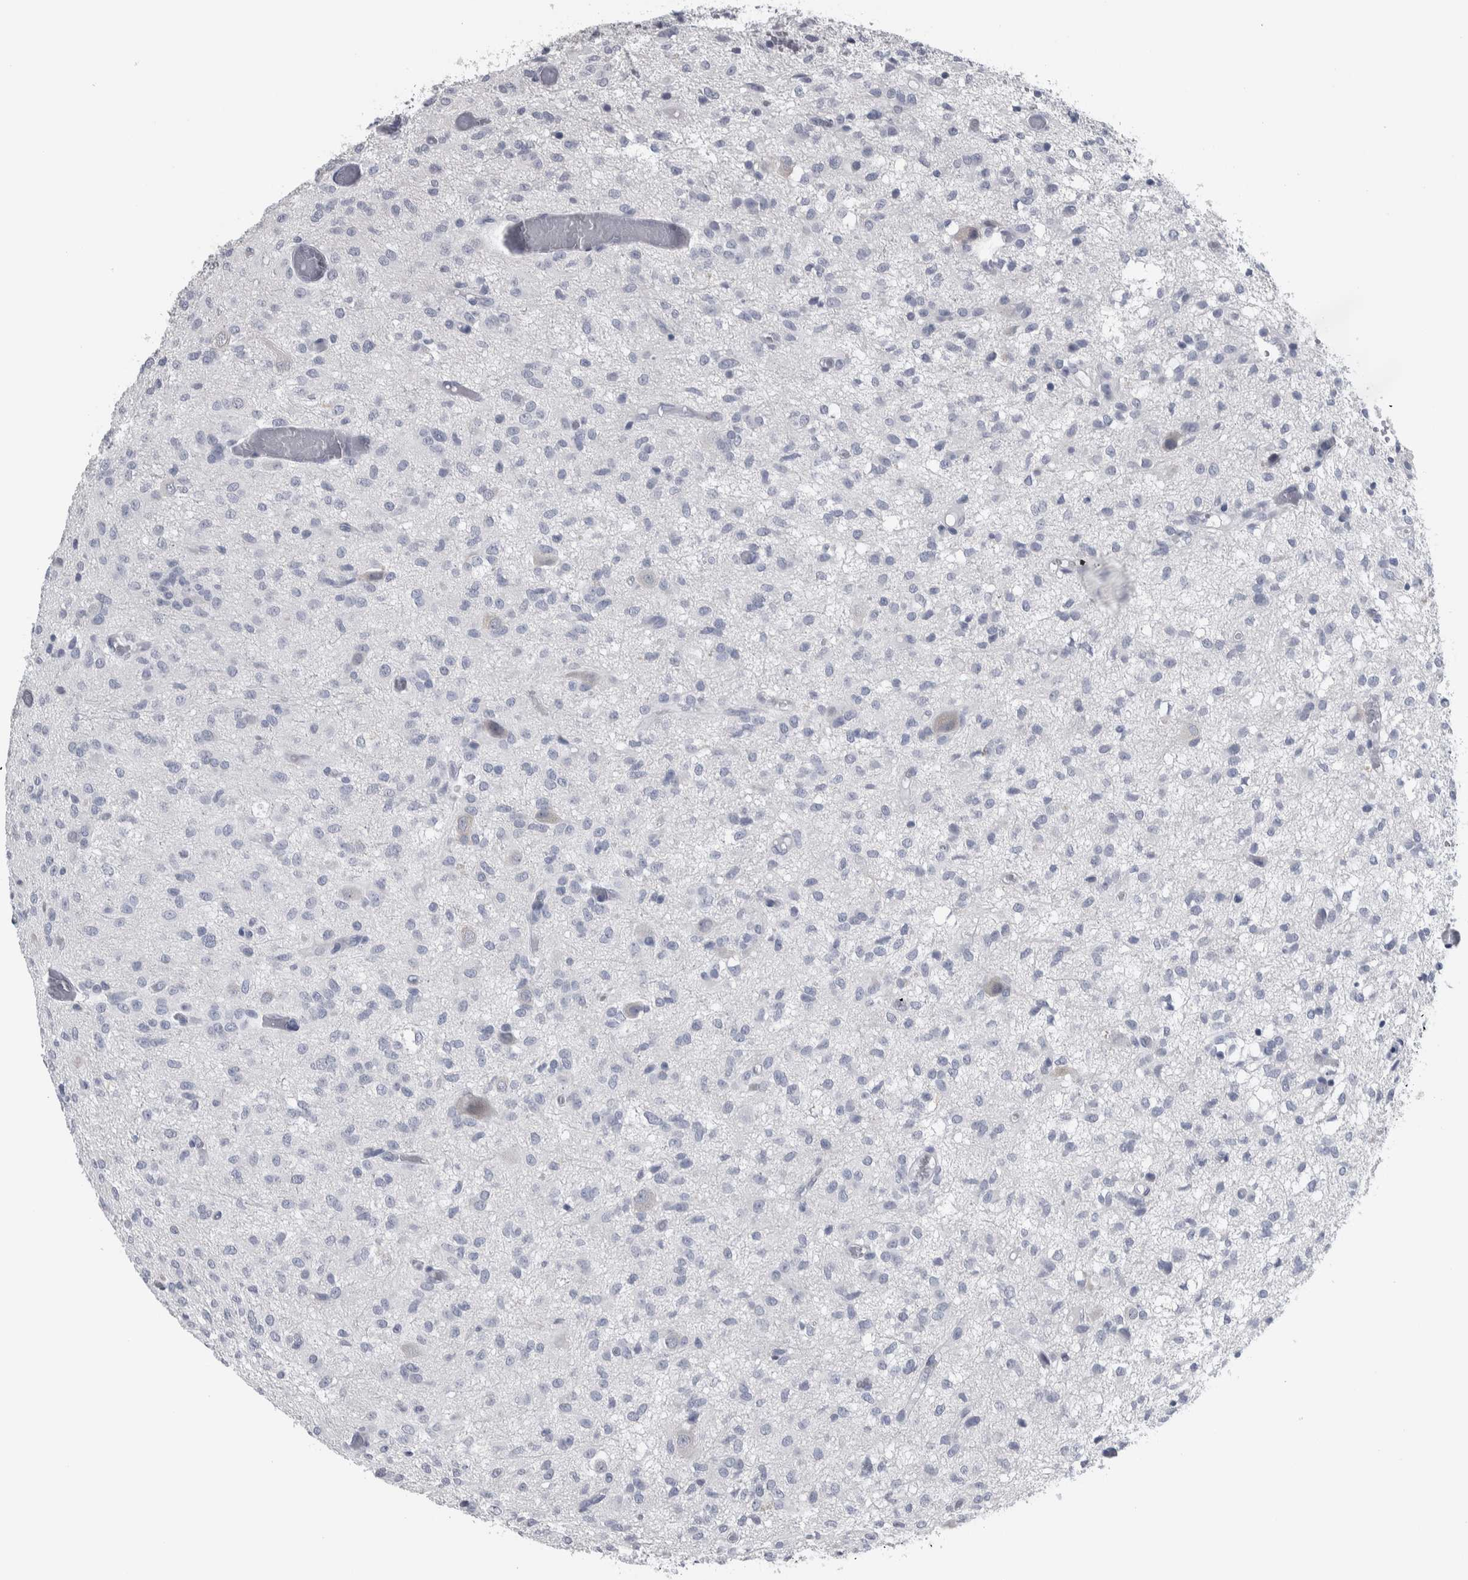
{"staining": {"intensity": "negative", "quantity": "none", "location": "none"}, "tissue": "glioma", "cell_type": "Tumor cells", "image_type": "cancer", "snomed": [{"axis": "morphology", "description": "Glioma, malignant, High grade"}, {"axis": "topography", "description": "Brain"}], "caption": "DAB immunohistochemical staining of glioma demonstrates no significant staining in tumor cells. The staining was performed using DAB (3,3'-diaminobenzidine) to visualize the protein expression in brown, while the nuclei were stained in blue with hematoxylin (Magnification: 20x).", "gene": "CDH17", "patient": {"sex": "female", "age": 59}}